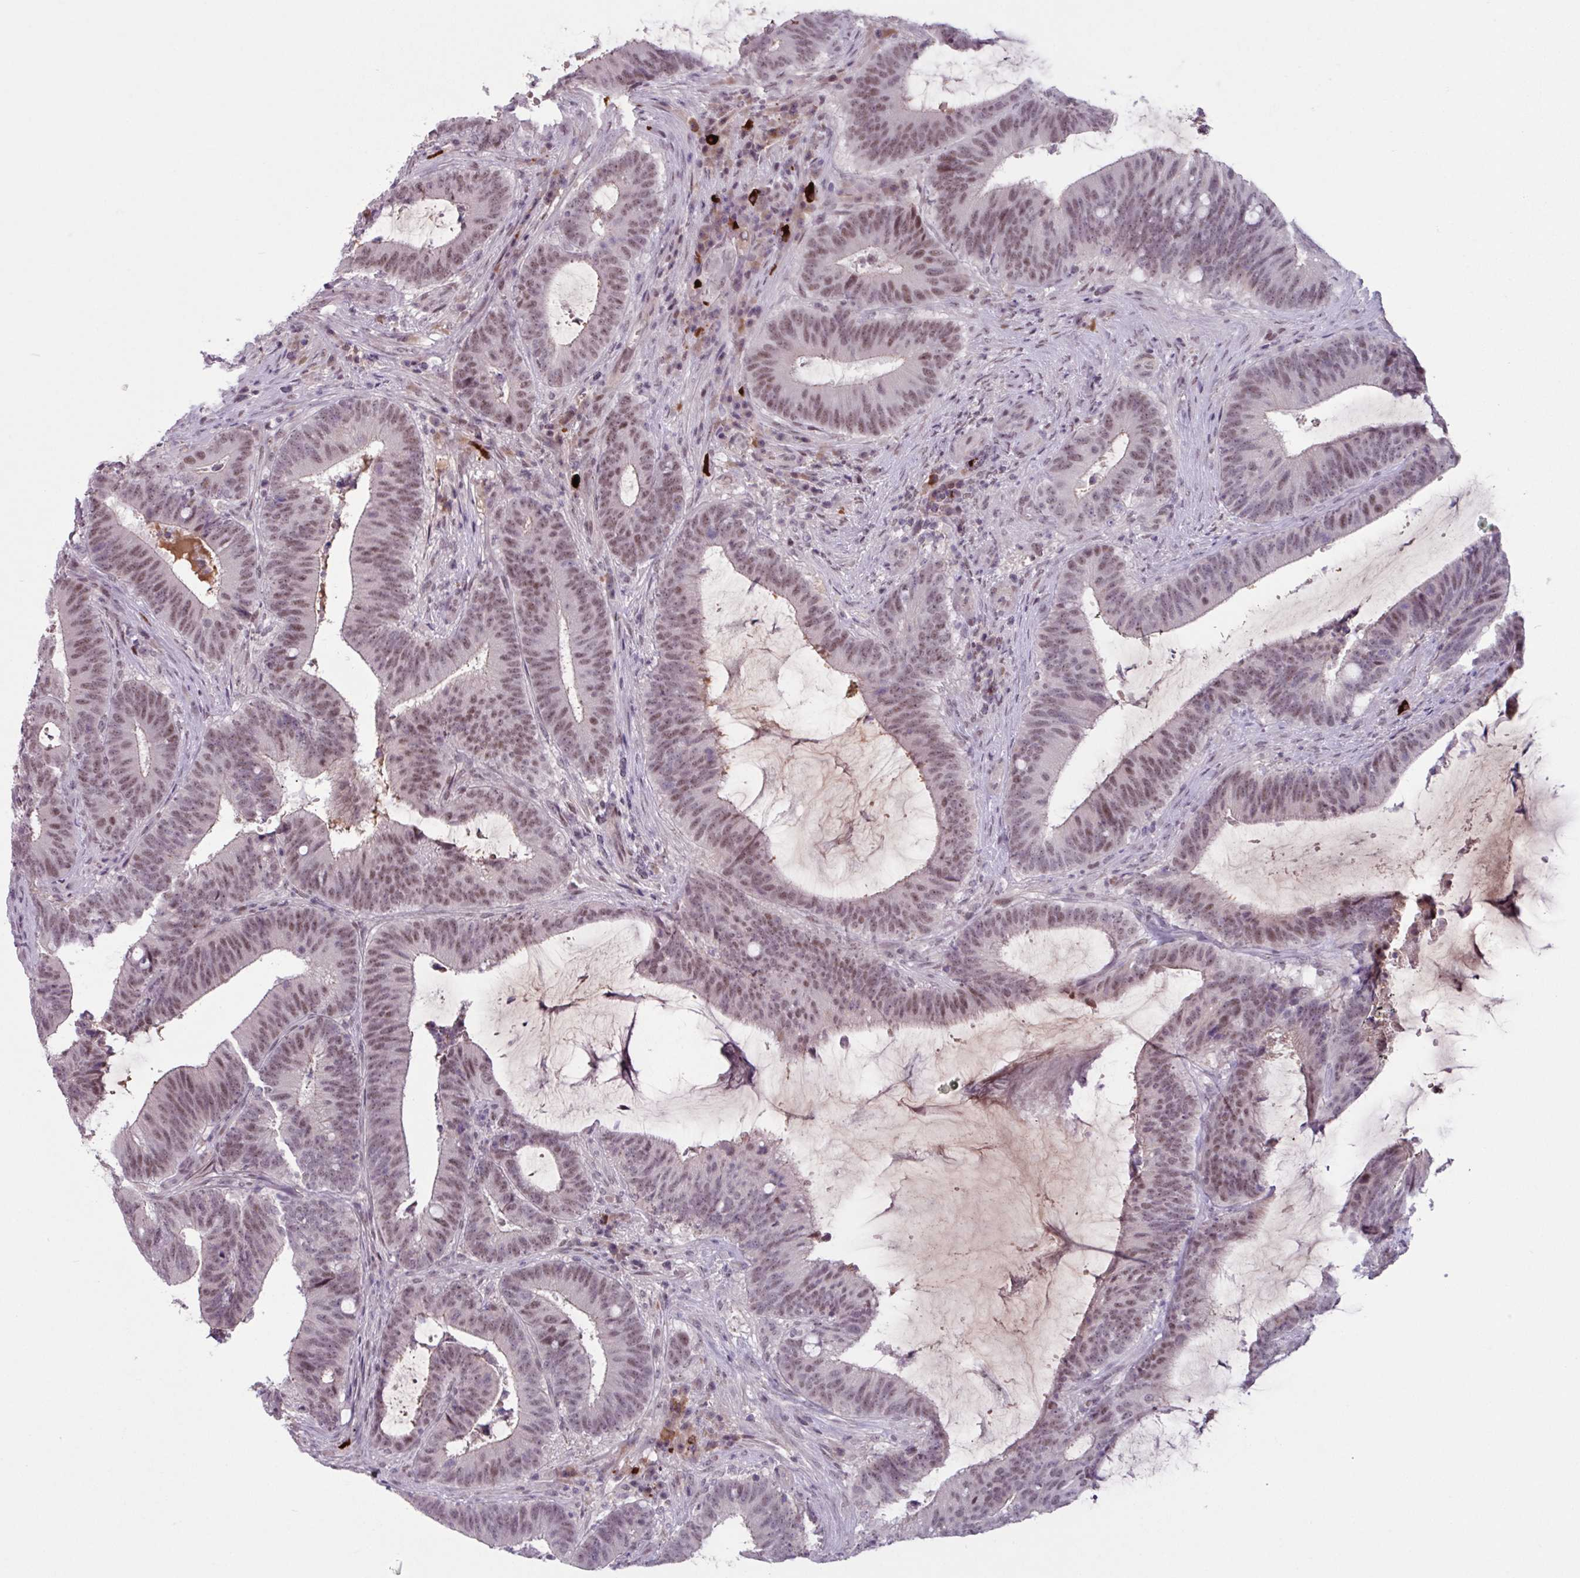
{"staining": {"intensity": "weak", "quantity": "25%-75%", "location": "nuclear"}, "tissue": "colorectal cancer", "cell_type": "Tumor cells", "image_type": "cancer", "snomed": [{"axis": "morphology", "description": "Adenocarcinoma, NOS"}, {"axis": "topography", "description": "Colon"}], "caption": "Colorectal adenocarcinoma stained for a protein exhibits weak nuclear positivity in tumor cells. The staining was performed using DAB, with brown indicating positive protein expression. Nuclei are stained blue with hematoxylin.", "gene": "ZNF575", "patient": {"sex": "female", "age": 43}}